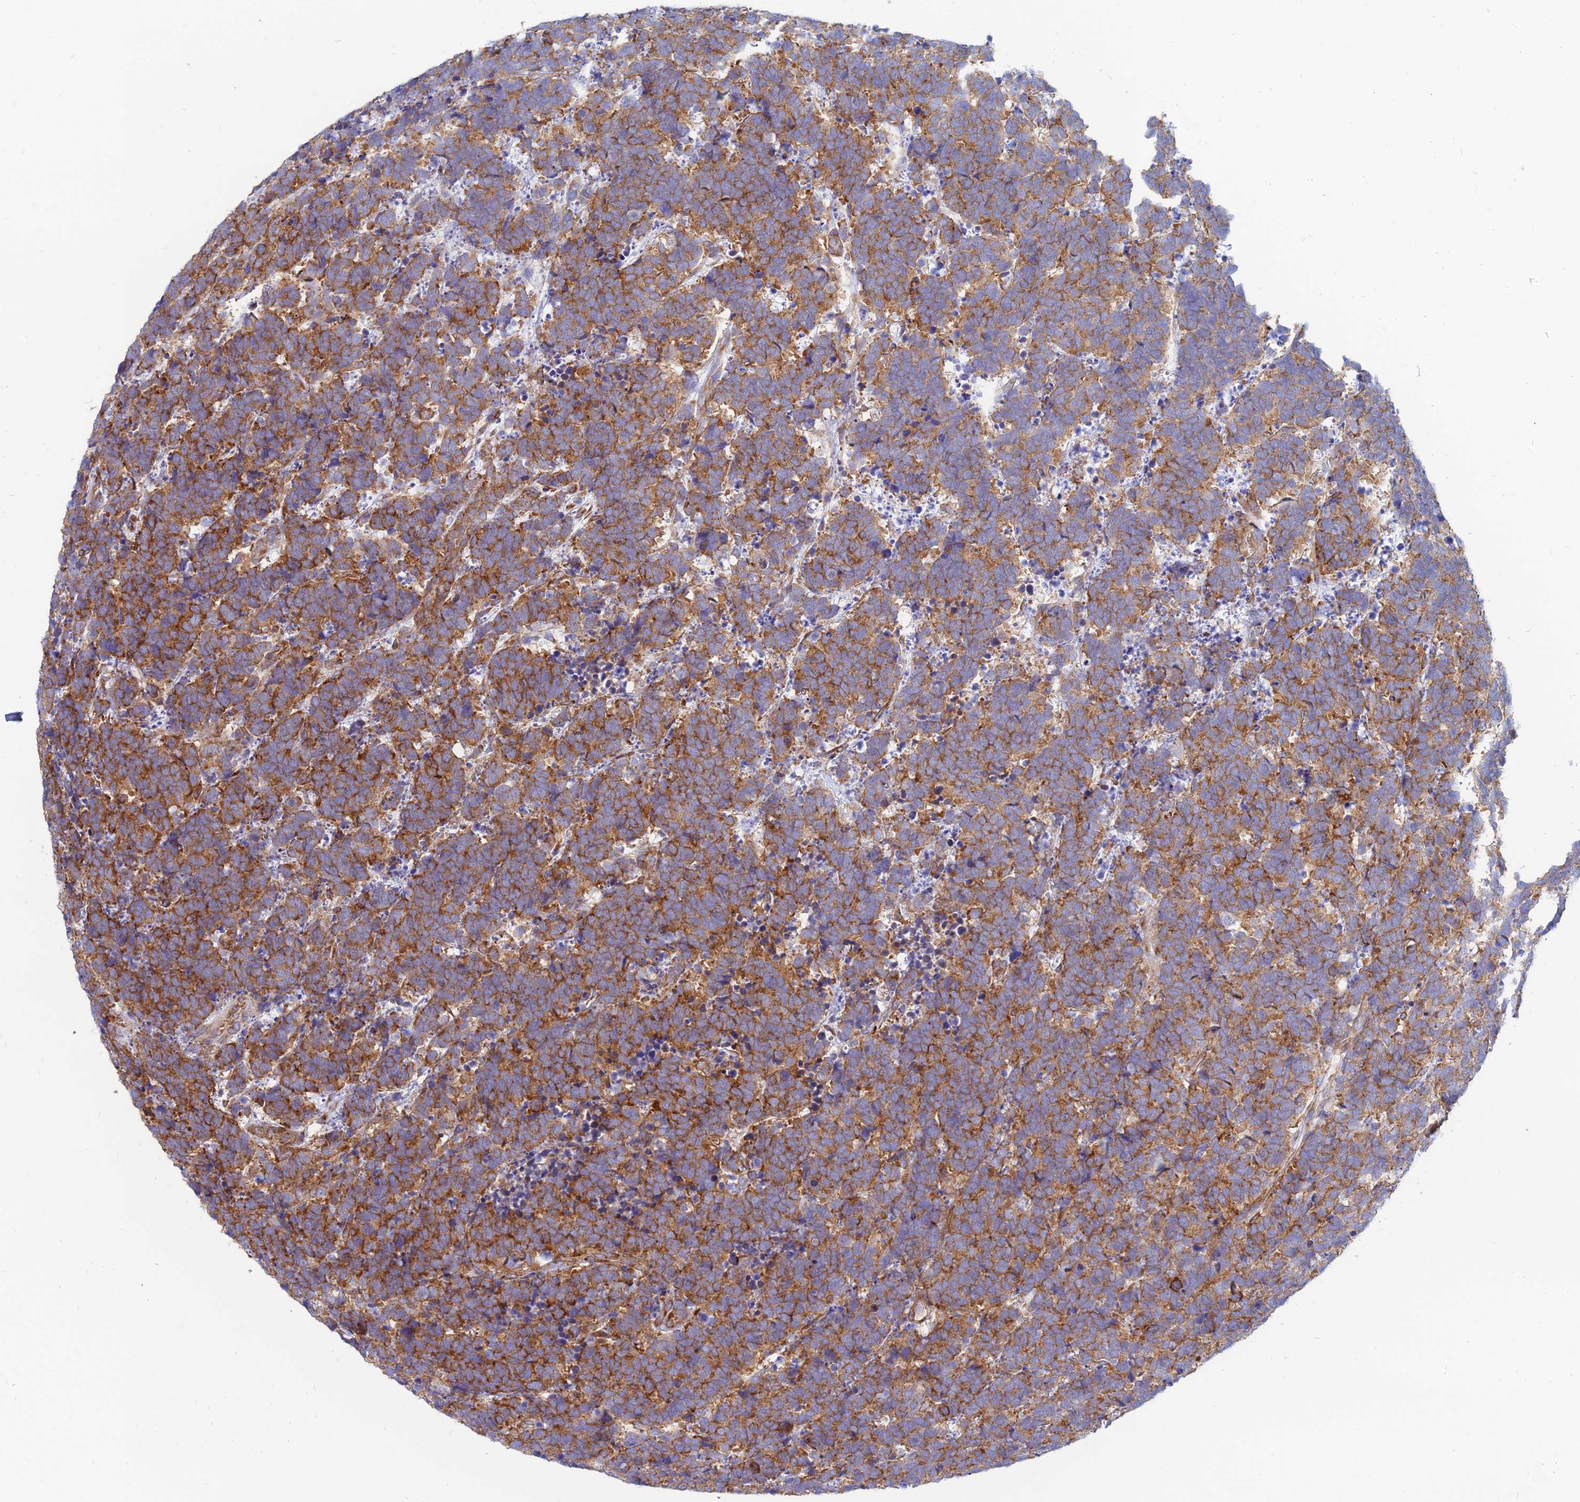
{"staining": {"intensity": "strong", "quantity": ">75%", "location": "cytoplasmic/membranous"}, "tissue": "carcinoid", "cell_type": "Tumor cells", "image_type": "cancer", "snomed": [{"axis": "morphology", "description": "Carcinoma, NOS"}, {"axis": "morphology", "description": "Carcinoid, malignant, NOS"}, {"axis": "topography", "description": "Urinary bladder"}], "caption": "Brown immunohistochemical staining in carcinoid demonstrates strong cytoplasmic/membranous positivity in approximately >75% of tumor cells. The protein is stained brown, and the nuclei are stained in blue (DAB (3,3'-diaminobenzidine) IHC with brightfield microscopy, high magnification).", "gene": "TXLNA", "patient": {"sex": "male", "age": 57}}